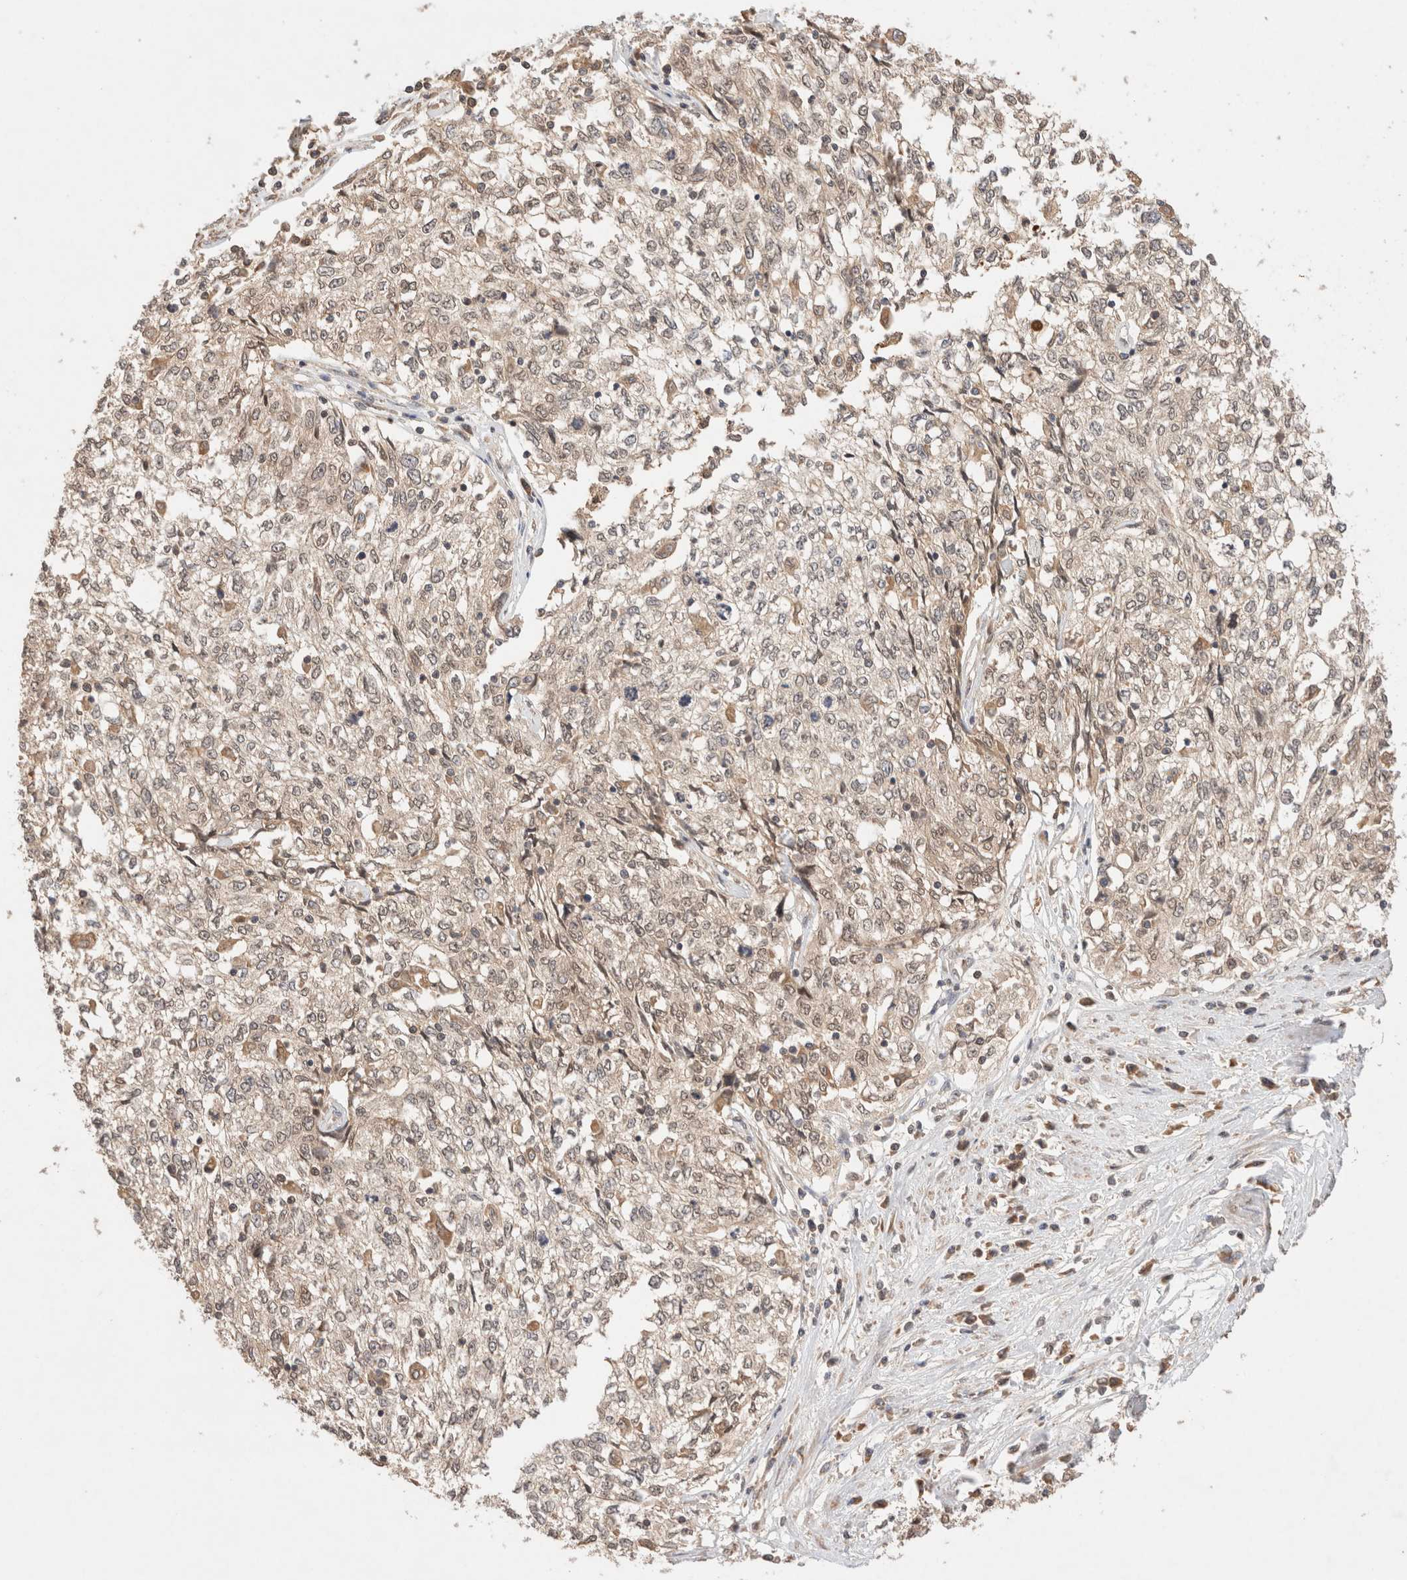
{"staining": {"intensity": "weak", "quantity": "<25%", "location": "cytoplasmic/membranous,nuclear"}, "tissue": "cervical cancer", "cell_type": "Tumor cells", "image_type": "cancer", "snomed": [{"axis": "morphology", "description": "Squamous cell carcinoma, NOS"}, {"axis": "topography", "description": "Cervix"}], "caption": "Immunohistochemical staining of cervical squamous cell carcinoma displays no significant expression in tumor cells. (DAB (3,3'-diaminobenzidine) IHC visualized using brightfield microscopy, high magnification).", "gene": "CARNMT1", "patient": {"sex": "female", "age": 57}}